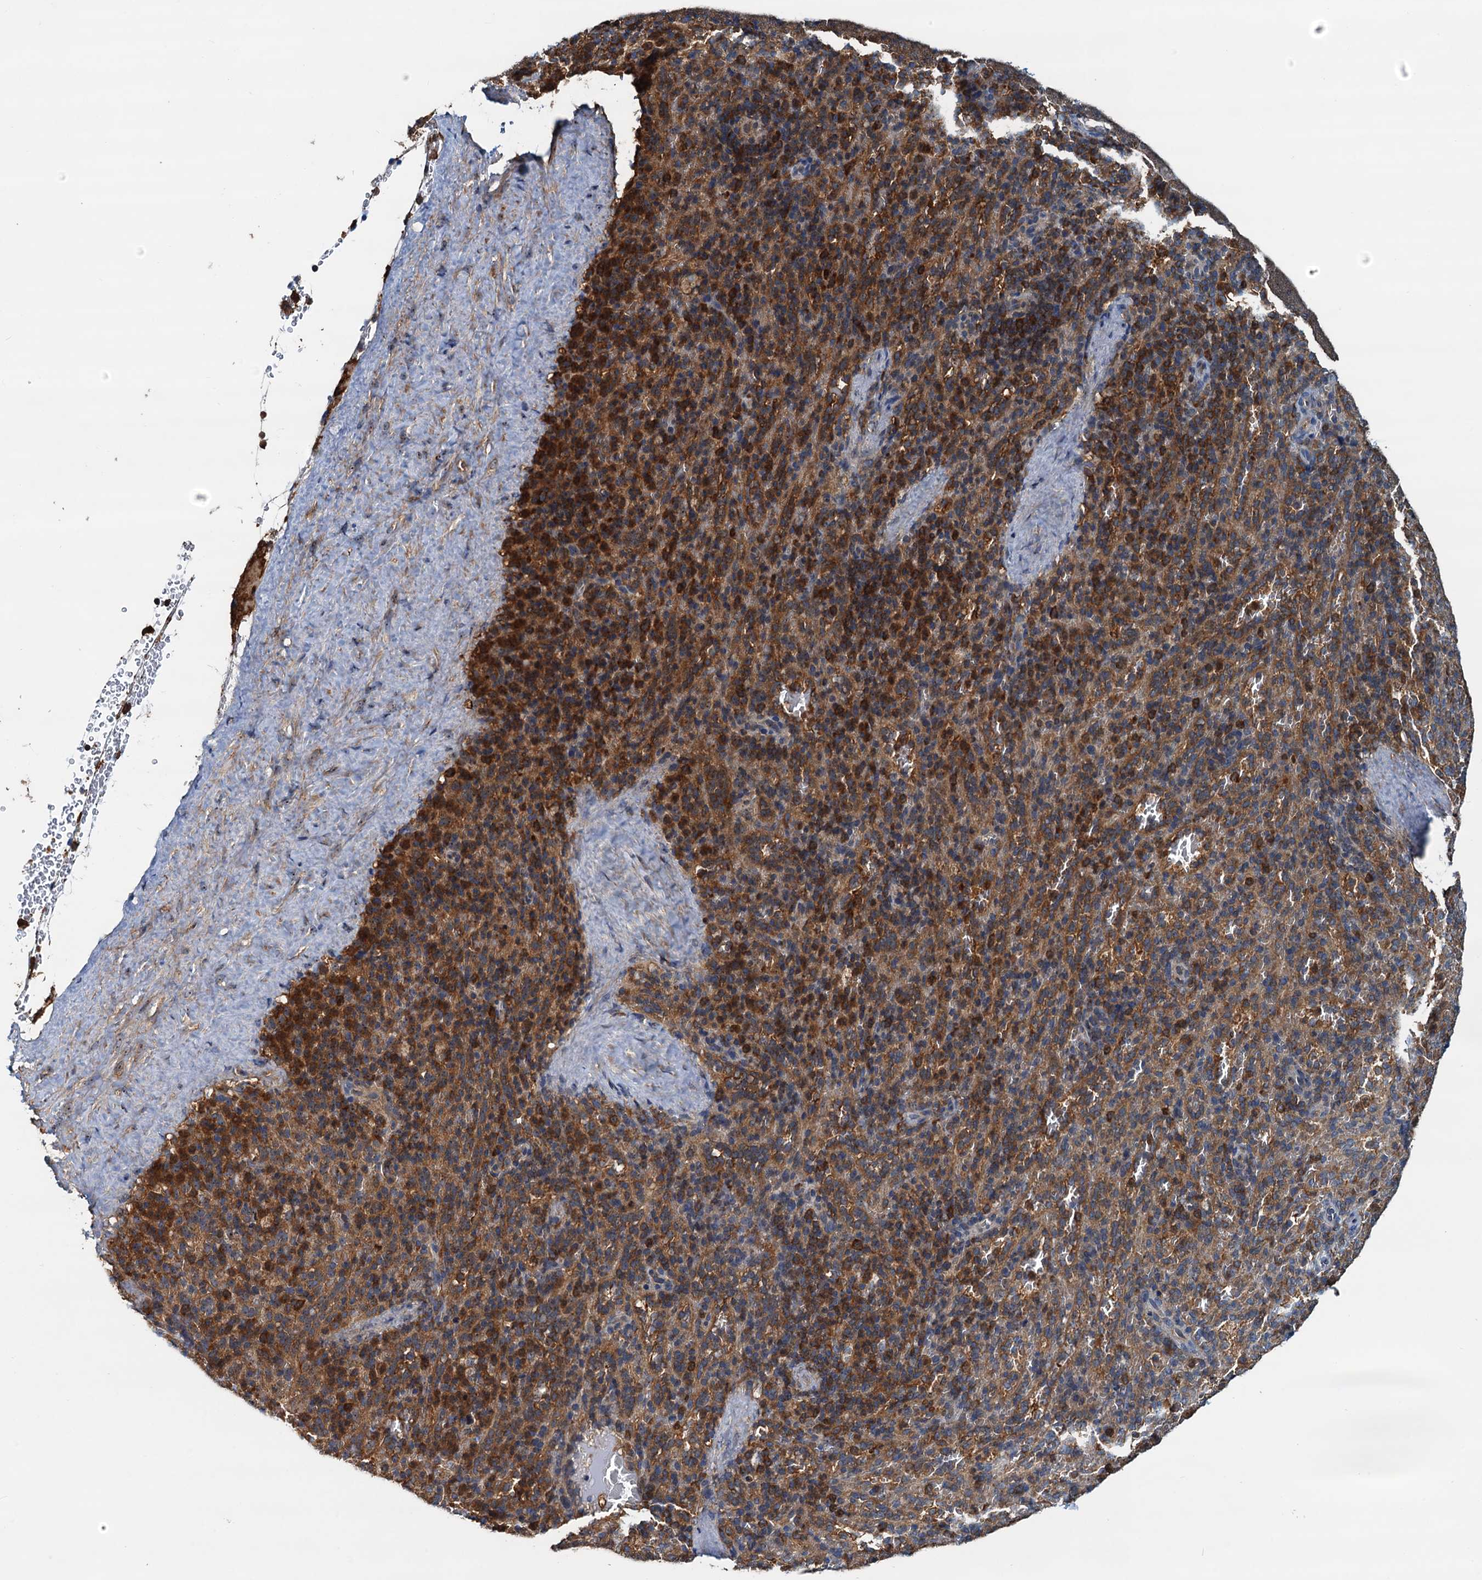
{"staining": {"intensity": "strong", "quantity": "25%-75%", "location": "cytoplasmic/membranous"}, "tissue": "spleen", "cell_type": "Cells in red pulp", "image_type": "normal", "snomed": [{"axis": "morphology", "description": "Normal tissue, NOS"}, {"axis": "topography", "description": "Spleen"}], "caption": "High-power microscopy captured an immunohistochemistry (IHC) photomicrograph of normal spleen, revealing strong cytoplasmic/membranous staining in approximately 25%-75% of cells in red pulp.", "gene": "USP6NL", "patient": {"sex": "female", "age": 21}}